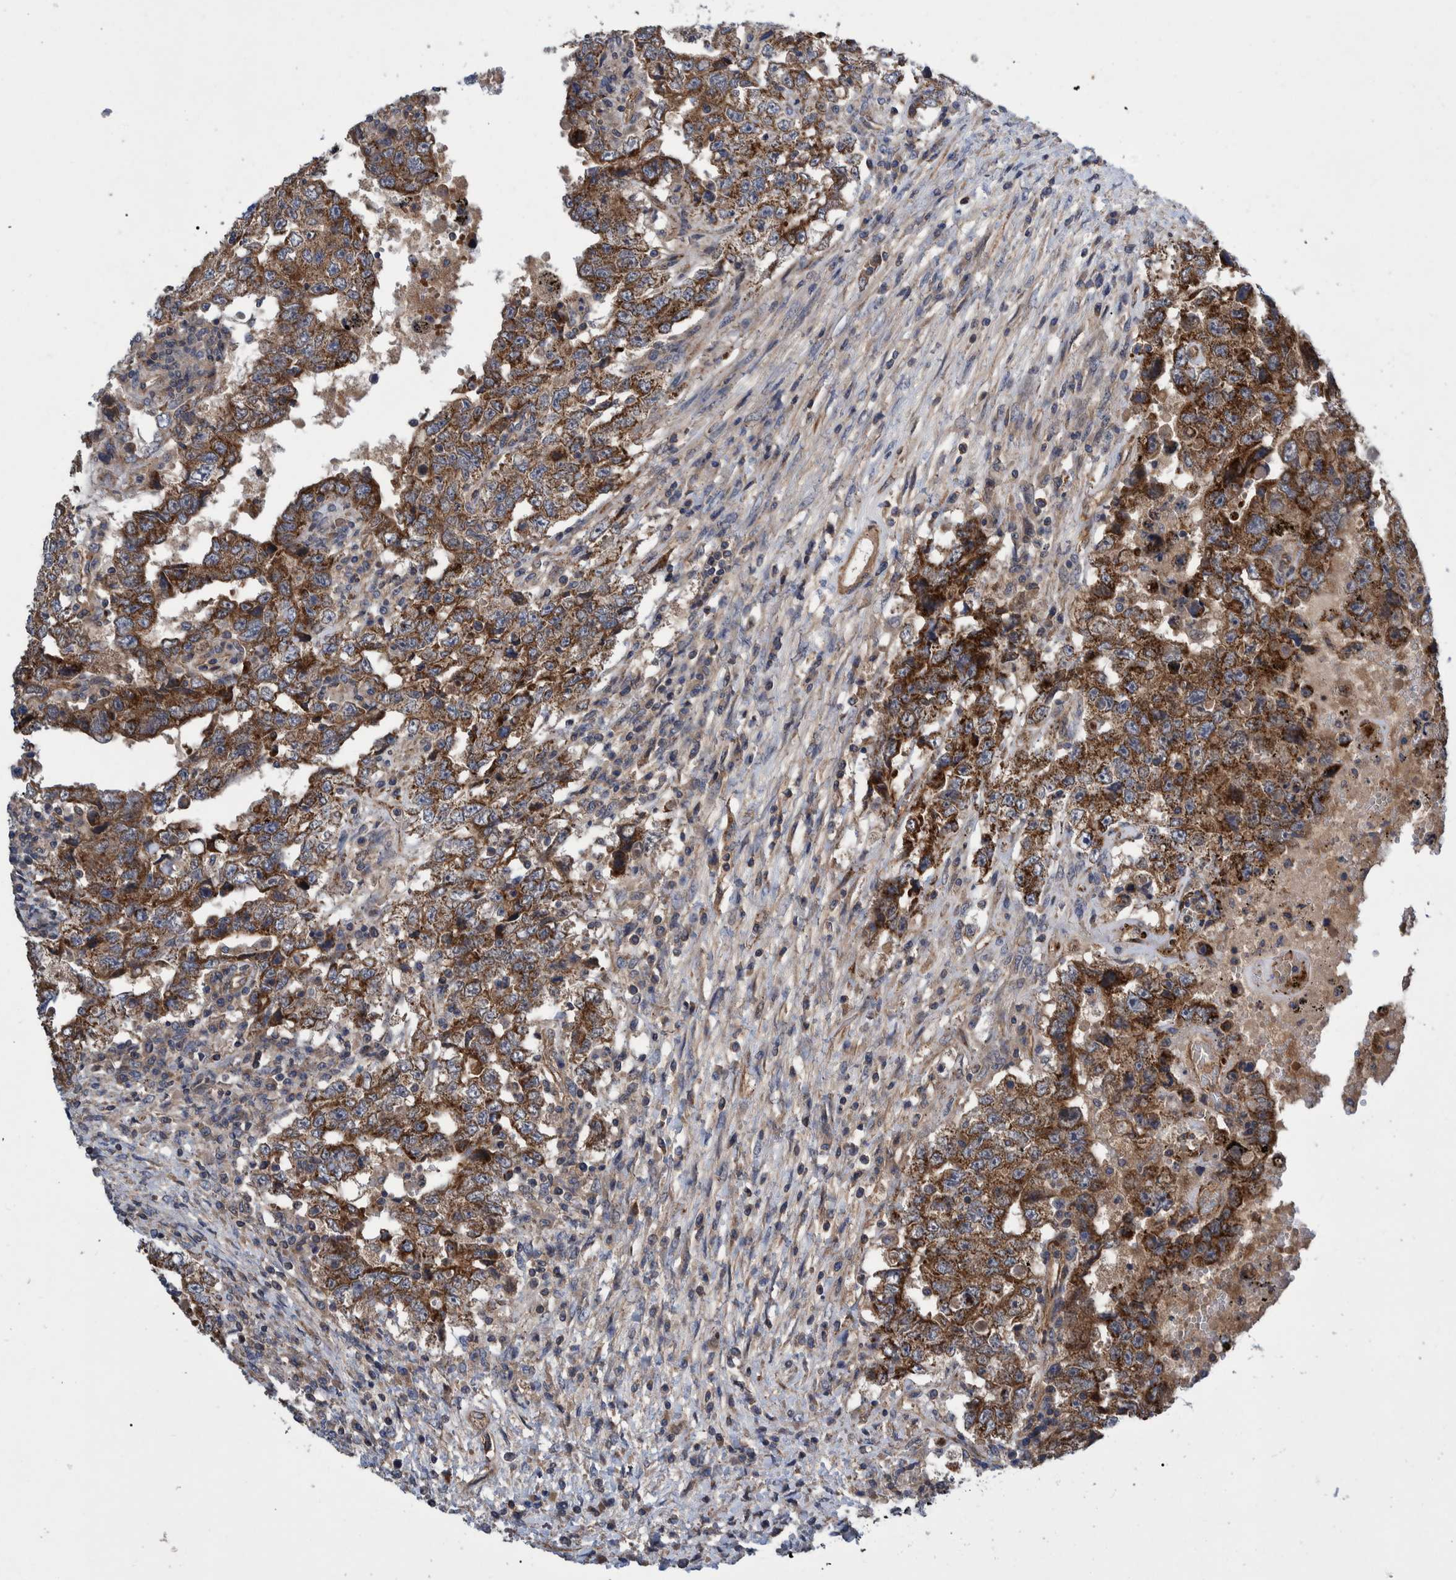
{"staining": {"intensity": "strong", "quantity": ">75%", "location": "cytoplasmic/membranous"}, "tissue": "testis cancer", "cell_type": "Tumor cells", "image_type": "cancer", "snomed": [{"axis": "morphology", "description": "Carcinoma, Embryonal, NOS"}, {"axis": "topography", "description": "Testis"}], "caption": "A high-resolution histopathology image shows IHC staining of testis cancer (embryonal carcinoma), which shows strong cytoplasmic/membranous expression in about >75% of tumor cells.", "gene": "GRPEL2", "patient": {"sex": "male", "age": 26}}